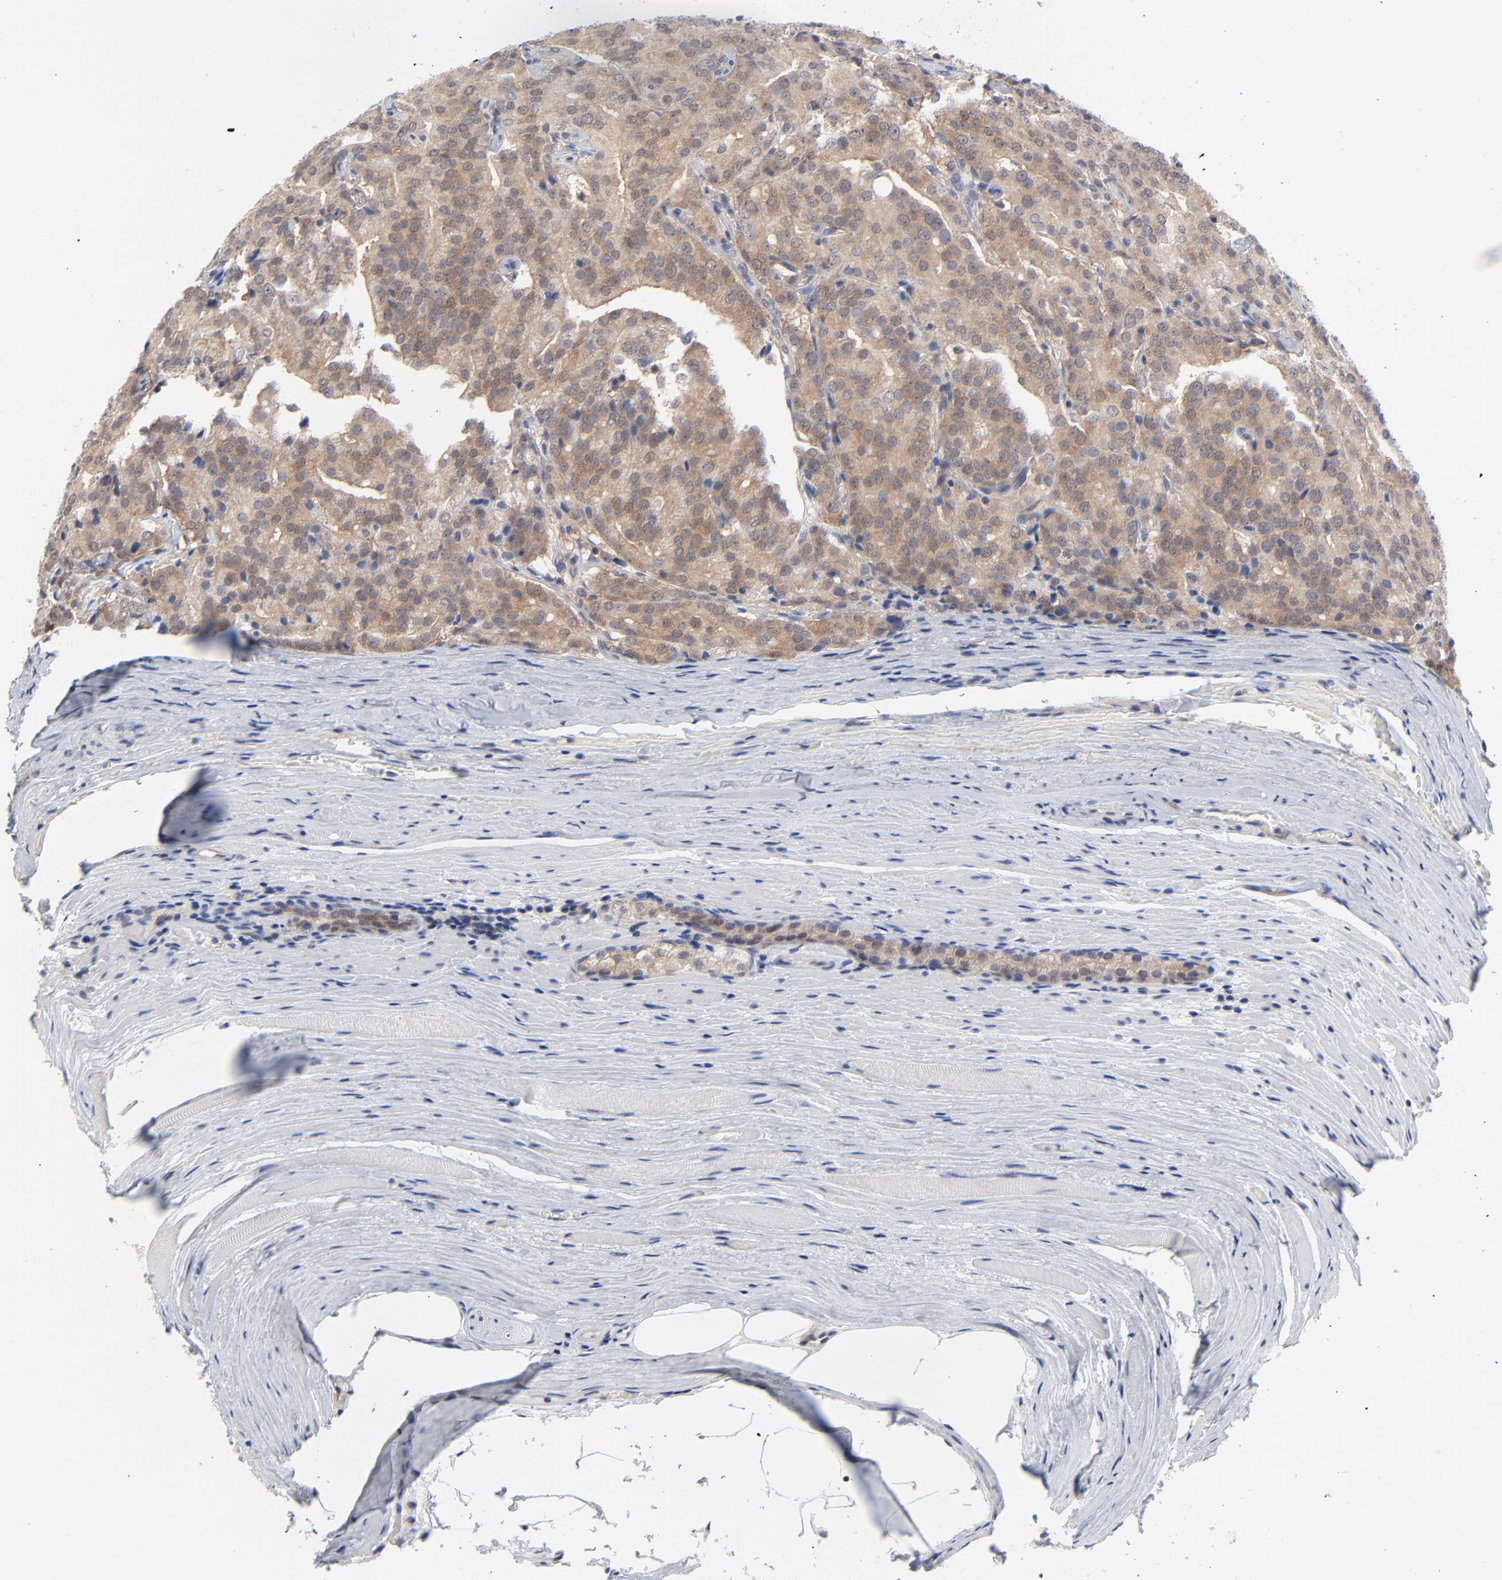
{"staining": {"intensity": "weak", "quantity": ">75%", "location": "cytoplasmic/membranous"}, "tissue": "prostate cancer", "cell_type": "Tumor cells", "image_type": "cancer", "snomed": [{"axis": "morphology", "description": "Adenocarcinoma, Medium grade"}, {"axis": "topography", "description": "Prostate"}], "caption": "Tumor cells show low levels of weak cytoplasmic/membranous expression in about >75% of cells in prostate medium-grade adenocarcinoma.", "gene": "RPS6KB1", "patient": {"sex": "male", "age": 72}}